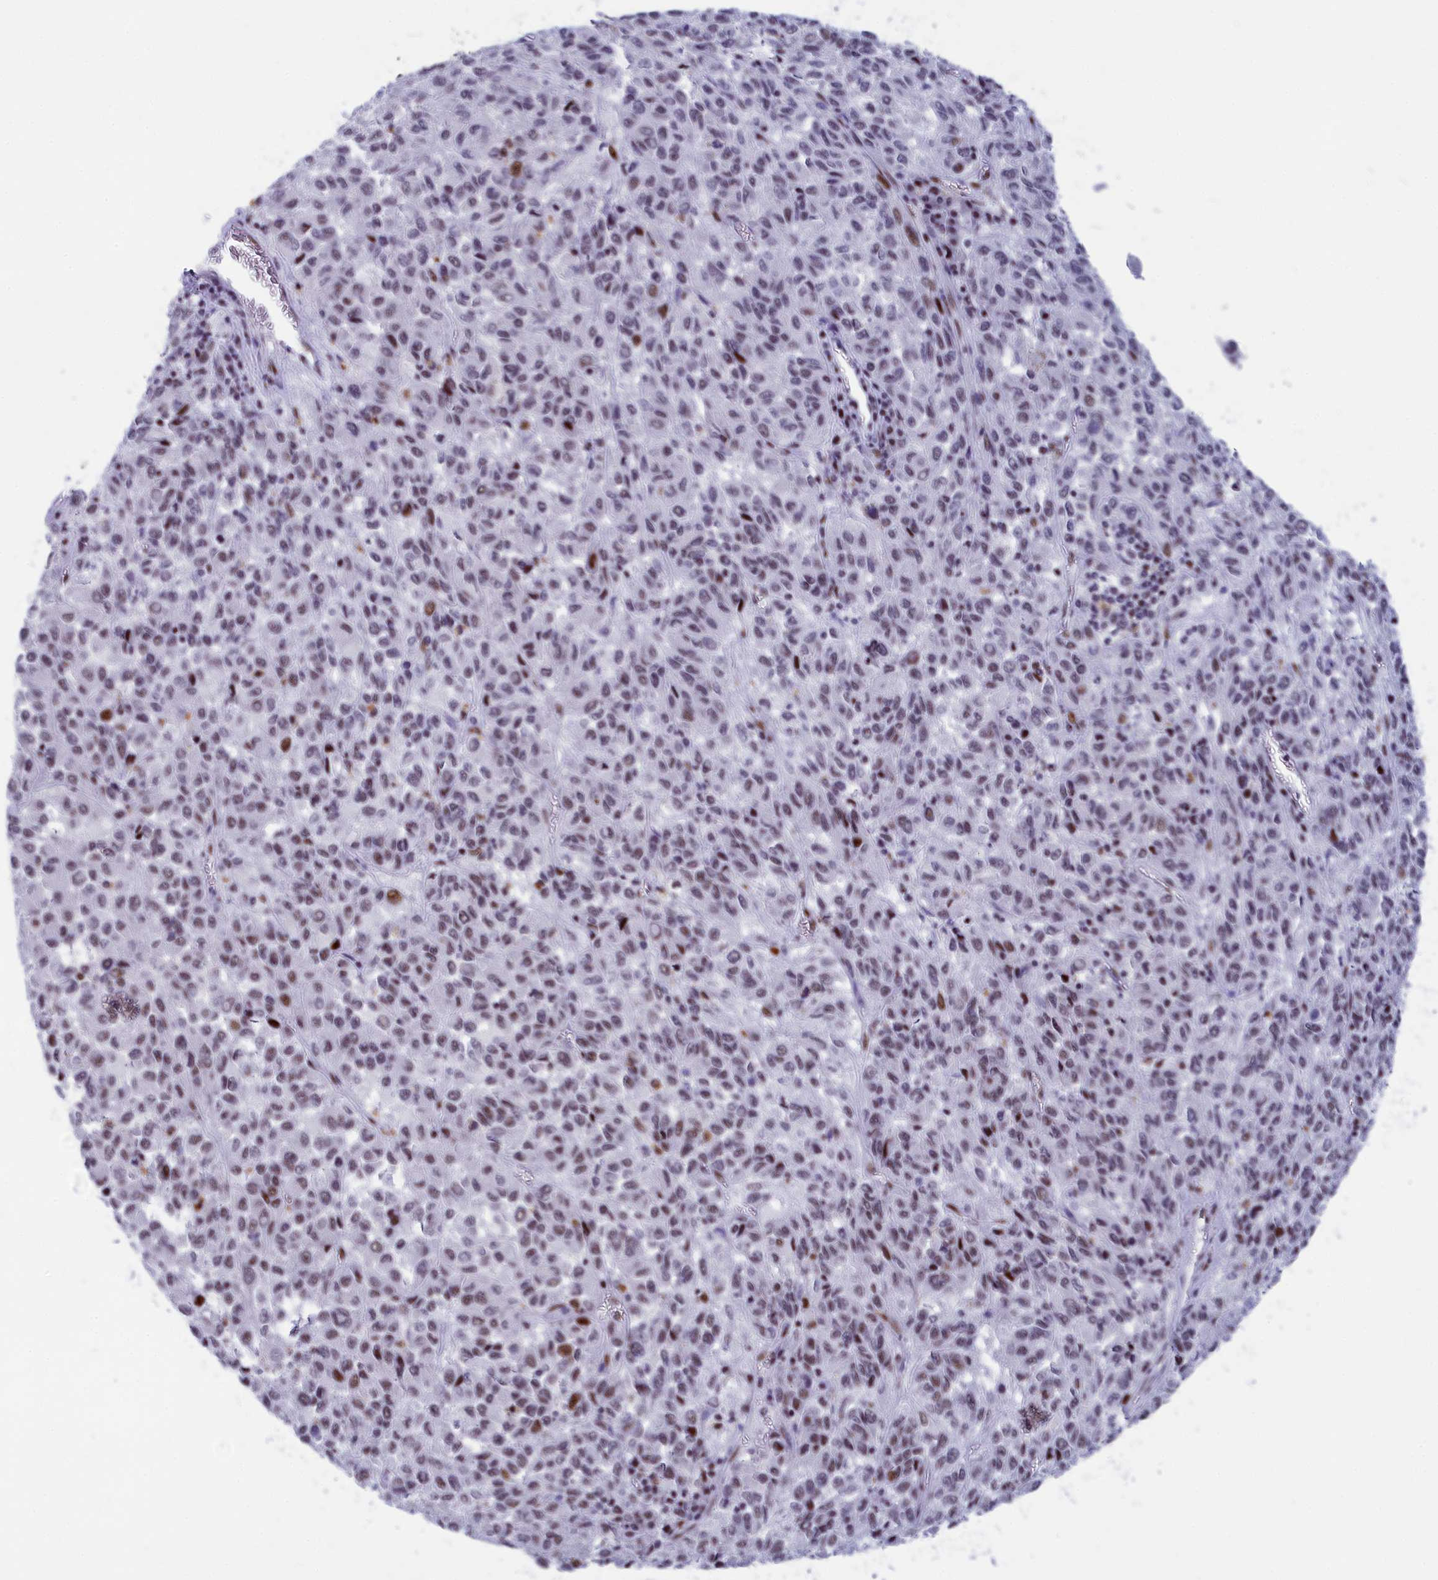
{"staining": {"intensity": "weak", "quantity": "25%-75%", "location": "nuclear"}, "tissue": "melanoma", "cell_type": "Tumor cells", "image_type": "cancer", "snomed": [{"axis": "morphology", "description": "Malignant melanoma, Metastatic site"}, {"axis": "topography", "description": "Lung"}], "caption": "DAB immunohistochemical staining of human melanoma shows weak nuclear protein positivity in approximately 25%-75% of tumor cells. The protein of interest is stained brown, and the nuclei are stained in blue (DAB IHC with brightfield microscopy, high magnification).", "gene": "NSA2", "patient": {"sex": "male", "age": 64}}